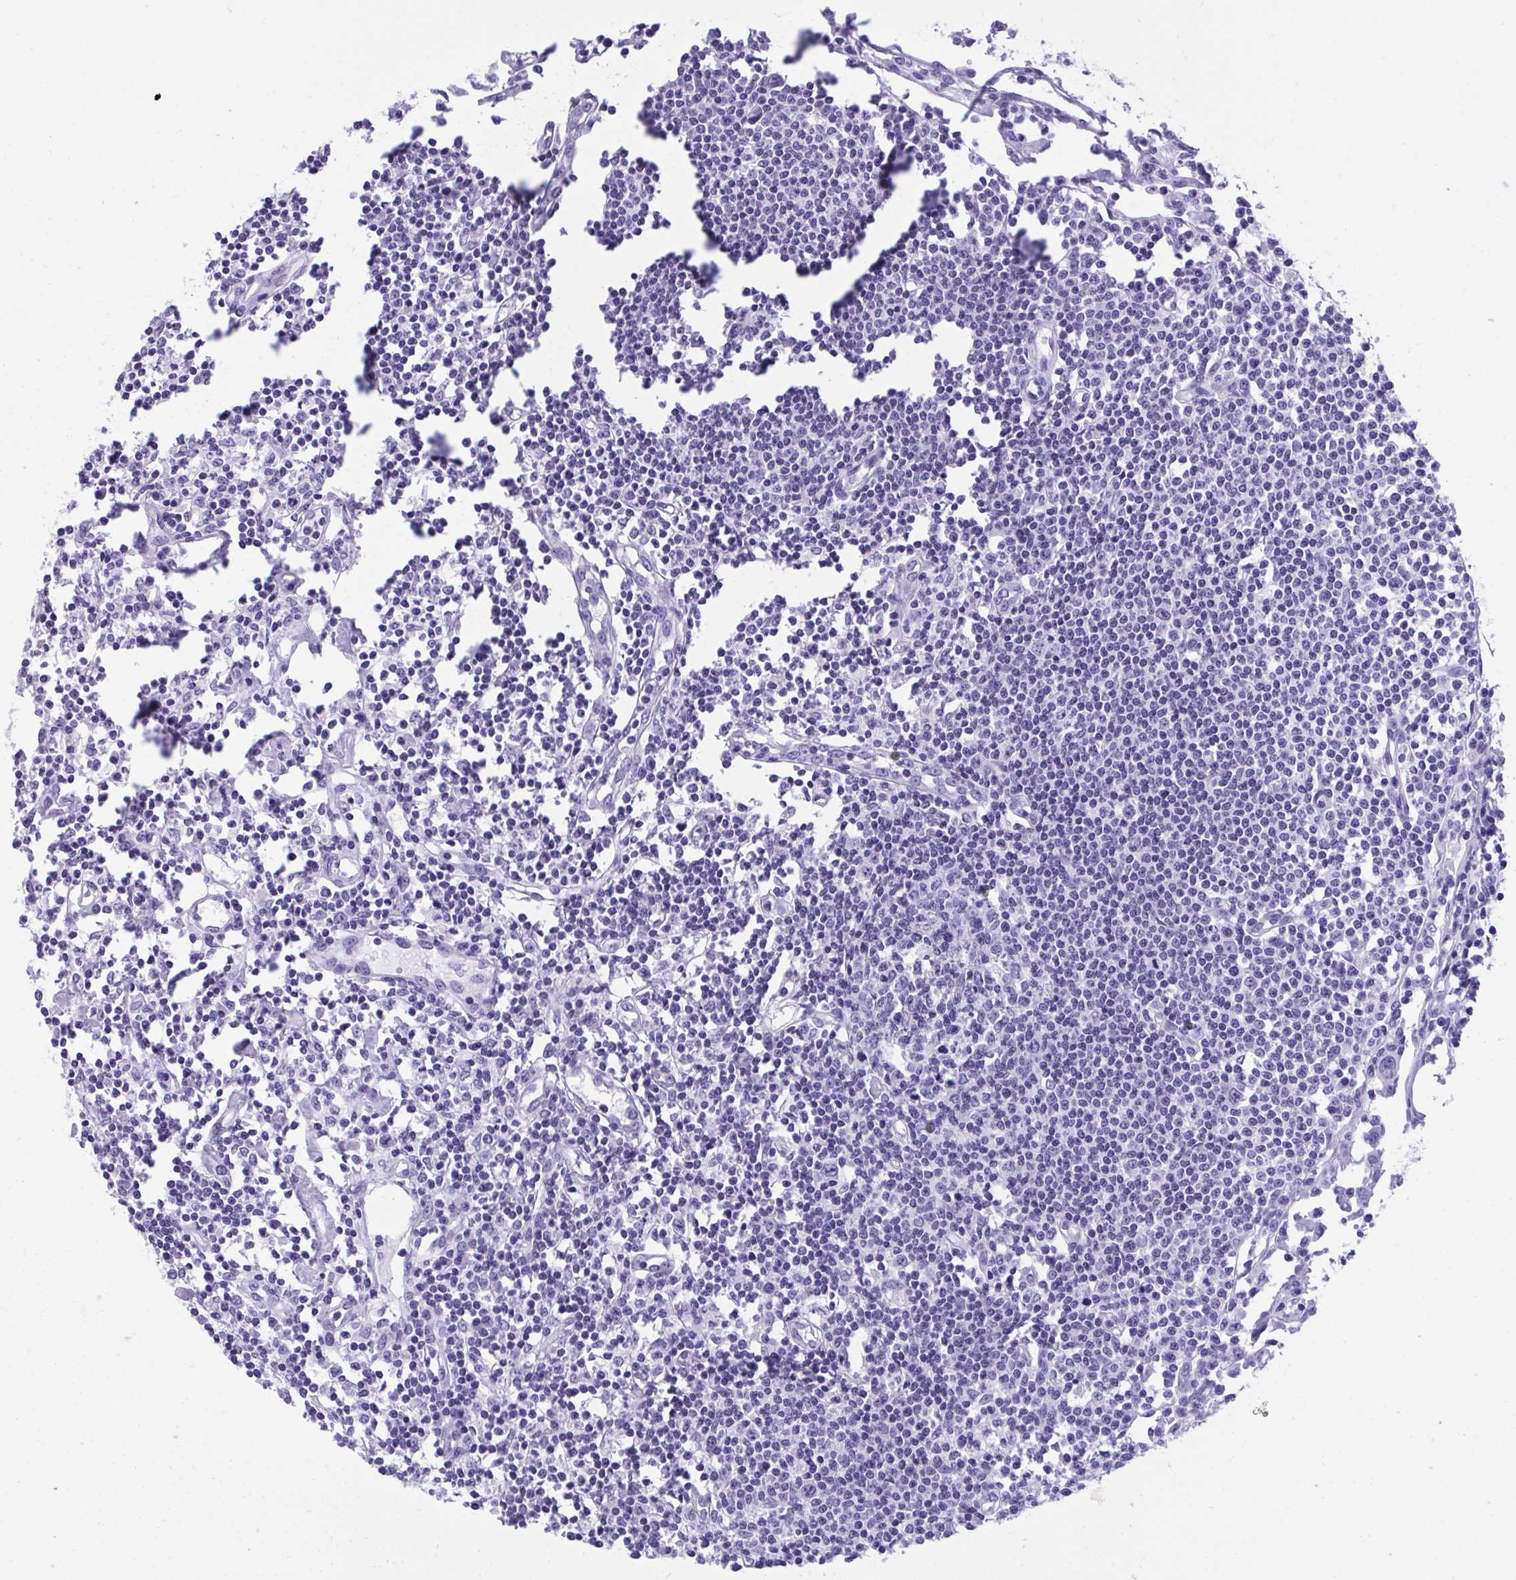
{"staining": {"intensity": "negative", "quantity": "none", "location": "none"}, "tissue": "lymph node", "cell_type": "Germinal center cells", "image_type": "normal", "snomed": [{"axis": "morphology", "description": "Normal tissue, NOS"}, {"axis": "topography", "description": "Lymph node"}], "caption": "A high-resolution histopathology image shows IHC staining of benign lymph node, which demonstrates no significant staining in germinal center cells. The staining was performed using DAB to visualize the protein expression in brown, while the nuclei were stained in blue with hematoxylin (Magnification: 20x).", "gene": "KCNN4", "patient": {"sex": "female", "age": 78}}